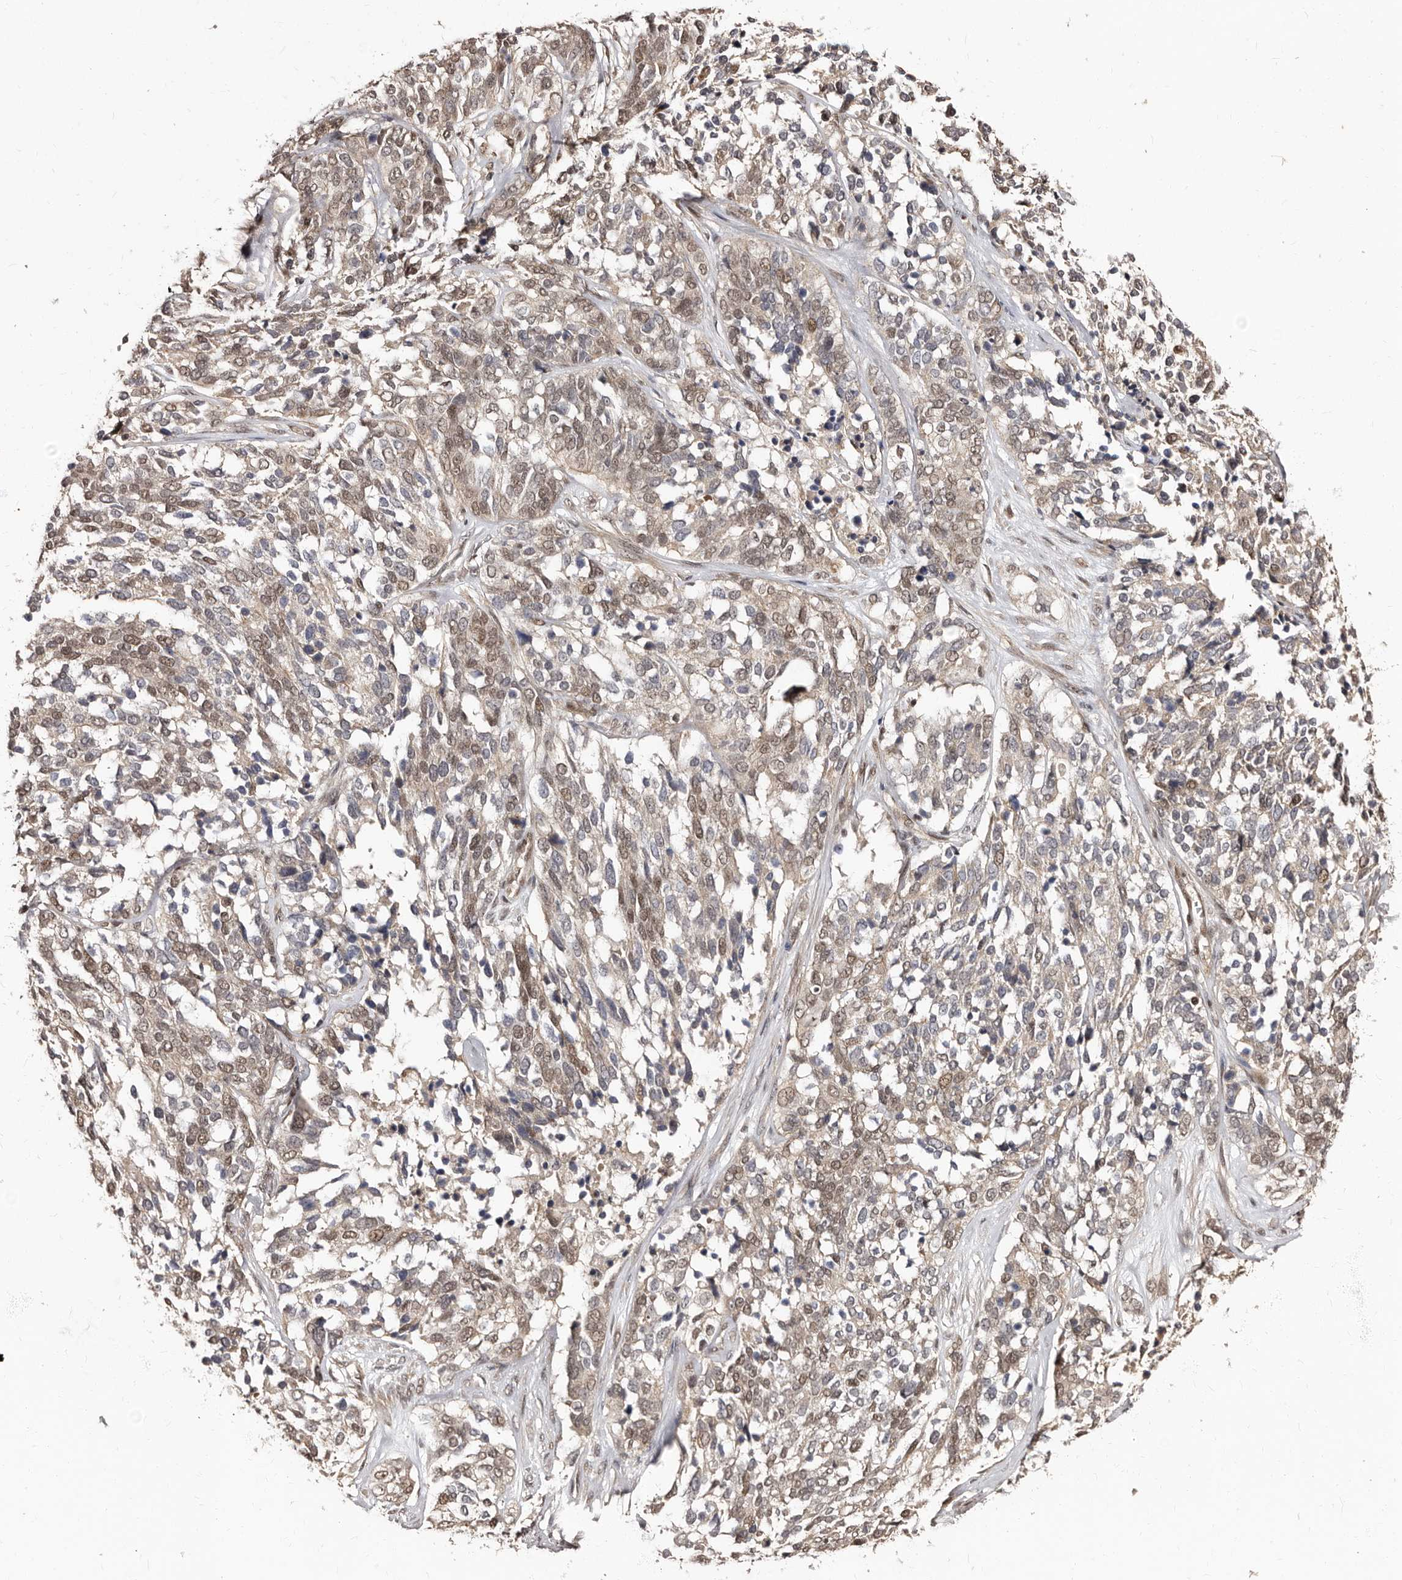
{"staining": {"intensity": "weak", "quantity": ">75%", "location": "nuclear"}, "tissue": "ovarian cancer", "cell_type": "Tumor cells", "image_type": "cancer", "snomed": [{"axis": "morphology", "description": "Cystadenocarcinoma, serous, NOS"}, {"axis": "topography", "description": "Ovary"}], "caption": "Immunohistochemical staining of ovarian cancer (serous cystadenocarcinoma) reveals low levels of weak nuclear positivity in approximately >75% of tumor cells.", "gene": "TBC1D22B", "patient": {"sex": "female", "age": 44}}